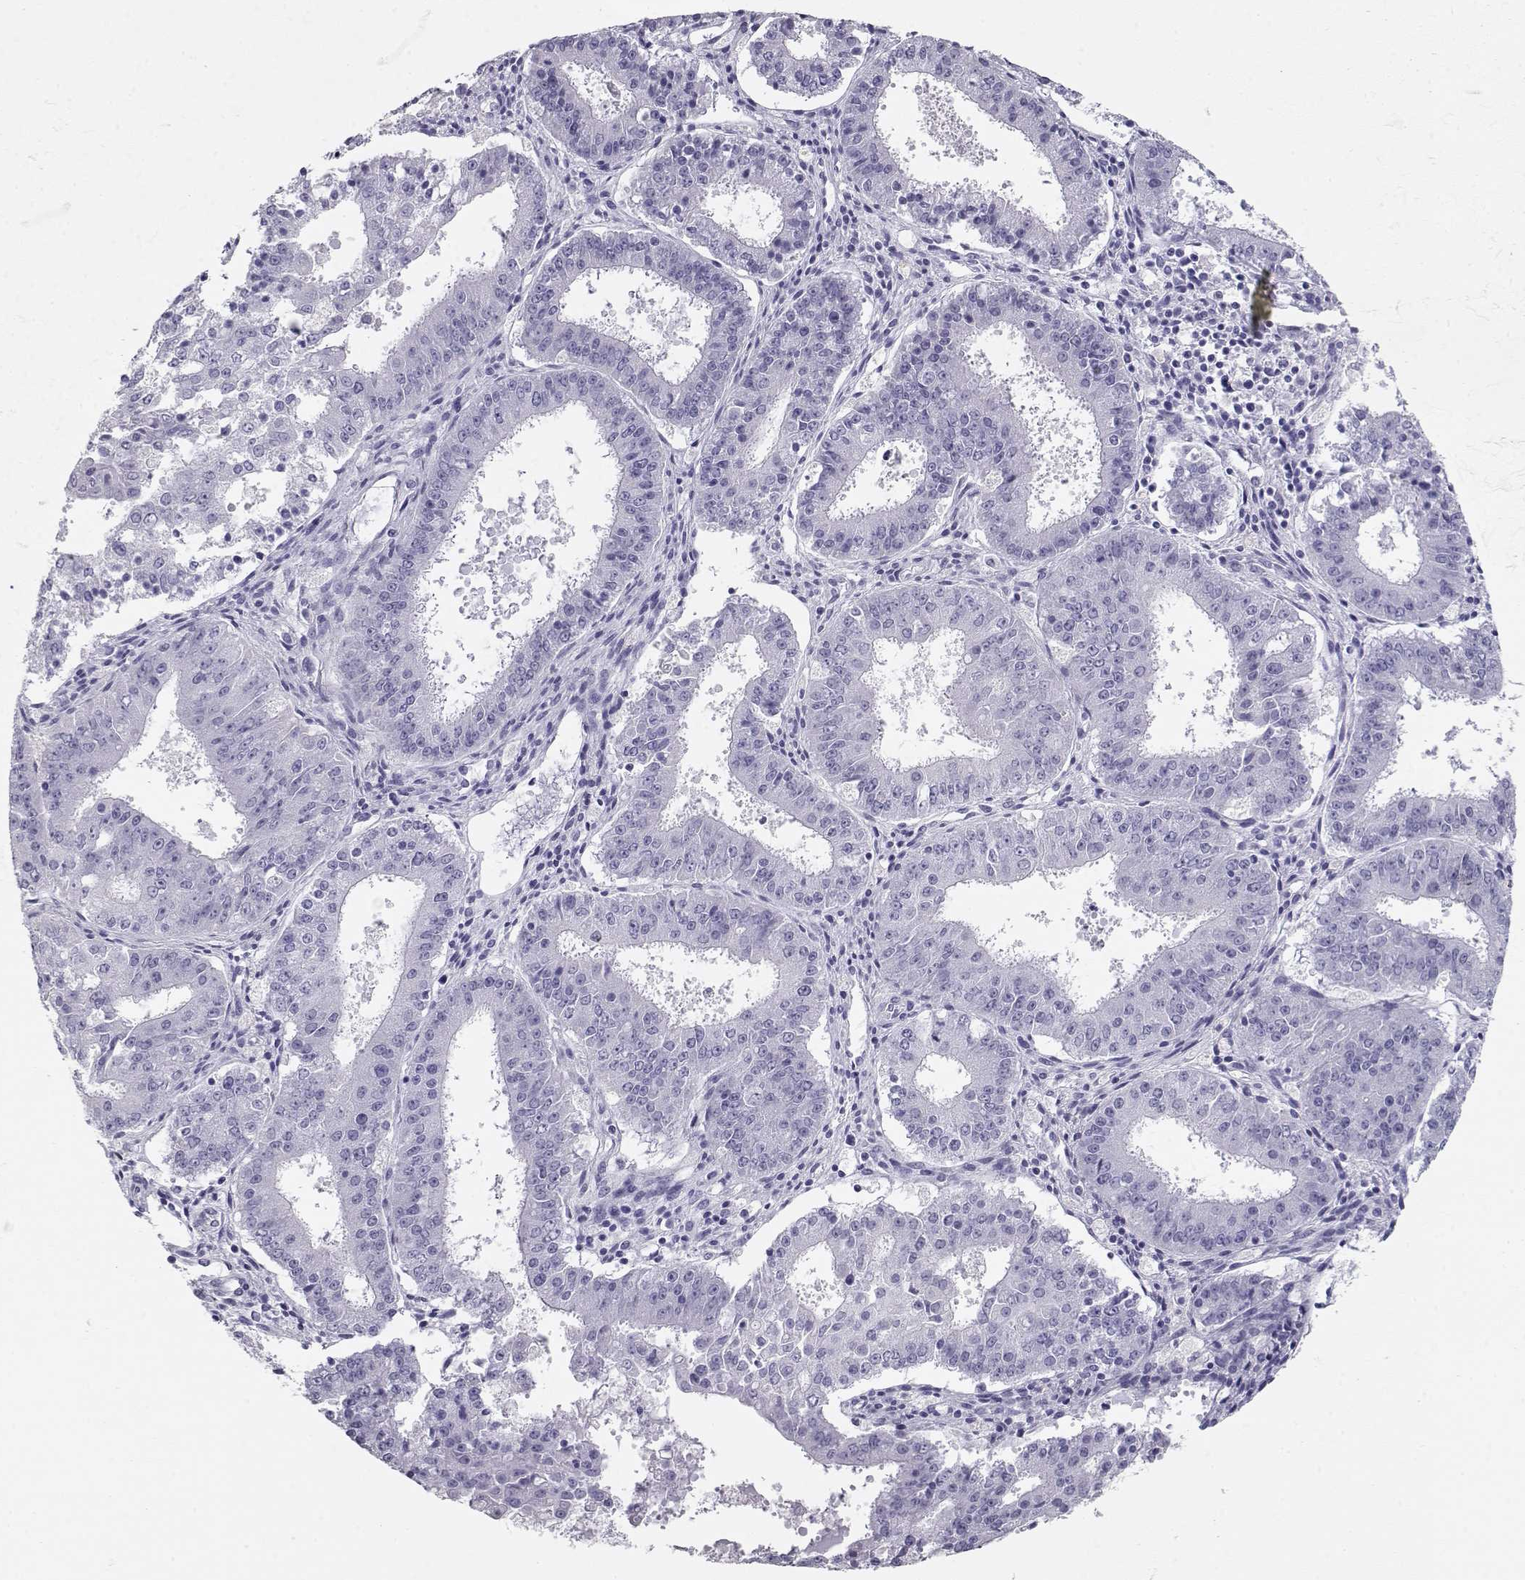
{"staining": {"intensity": "negative", "quantity": "none", "location": "none"}, "tissue": "ovarian cancer", "cell_type": "Tumor cells", "image_type": "cancer", "snomed": [{"axis": "morphology", "description": "Carcinoma, endometroid"}, {"axis": "topography", "description": "Ovary"}], "caption": "This photomicrograph is of endometroid carcinoma (ovarian) stained with immunohistochemistry to label a protein in brown with the nuclei are counter-stained blue. There is no positivity in tumor cells.", "gene": "MAGEC1", "patient": {"sex": "female", "age": 42}}